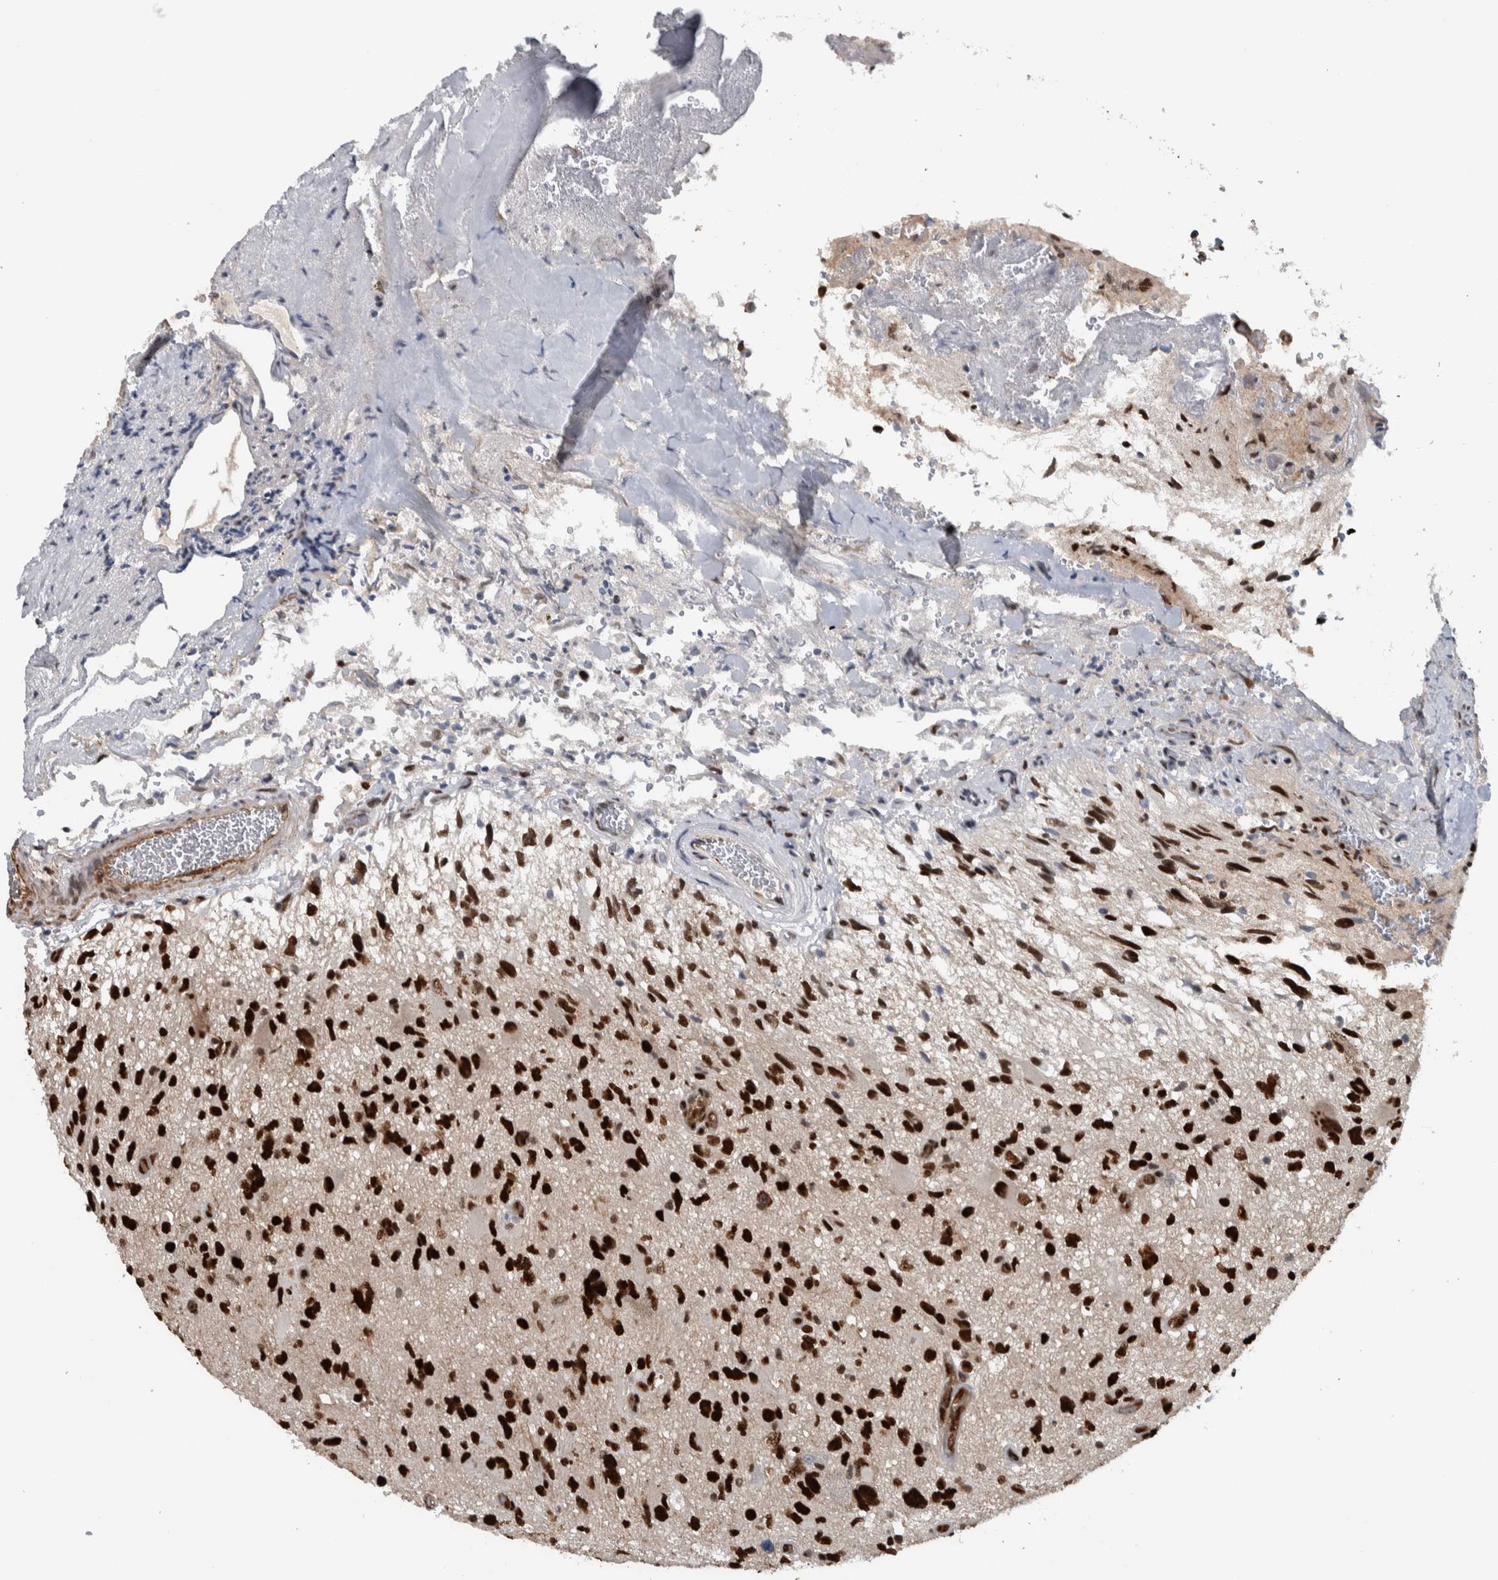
{"staining": {"intensity": "strong", "quantity": ">75%", "location": "nuclear"}, "tissue": "glioma", "cell_type": "Tumor cells", "image_type": "cancer", "snomed": [{"axis": "morphology", "description": "Glioma, malignant, High grade"}, {"axis": "topography", "description": "Brain"}], "caption": "Immunohistochemical staining of glioma reveals high levels of strong nuclear protein staining in approximately >75% of tumor cells.", "gene": "FAM135B", "patient": {"sex": "male", "age": 33}}